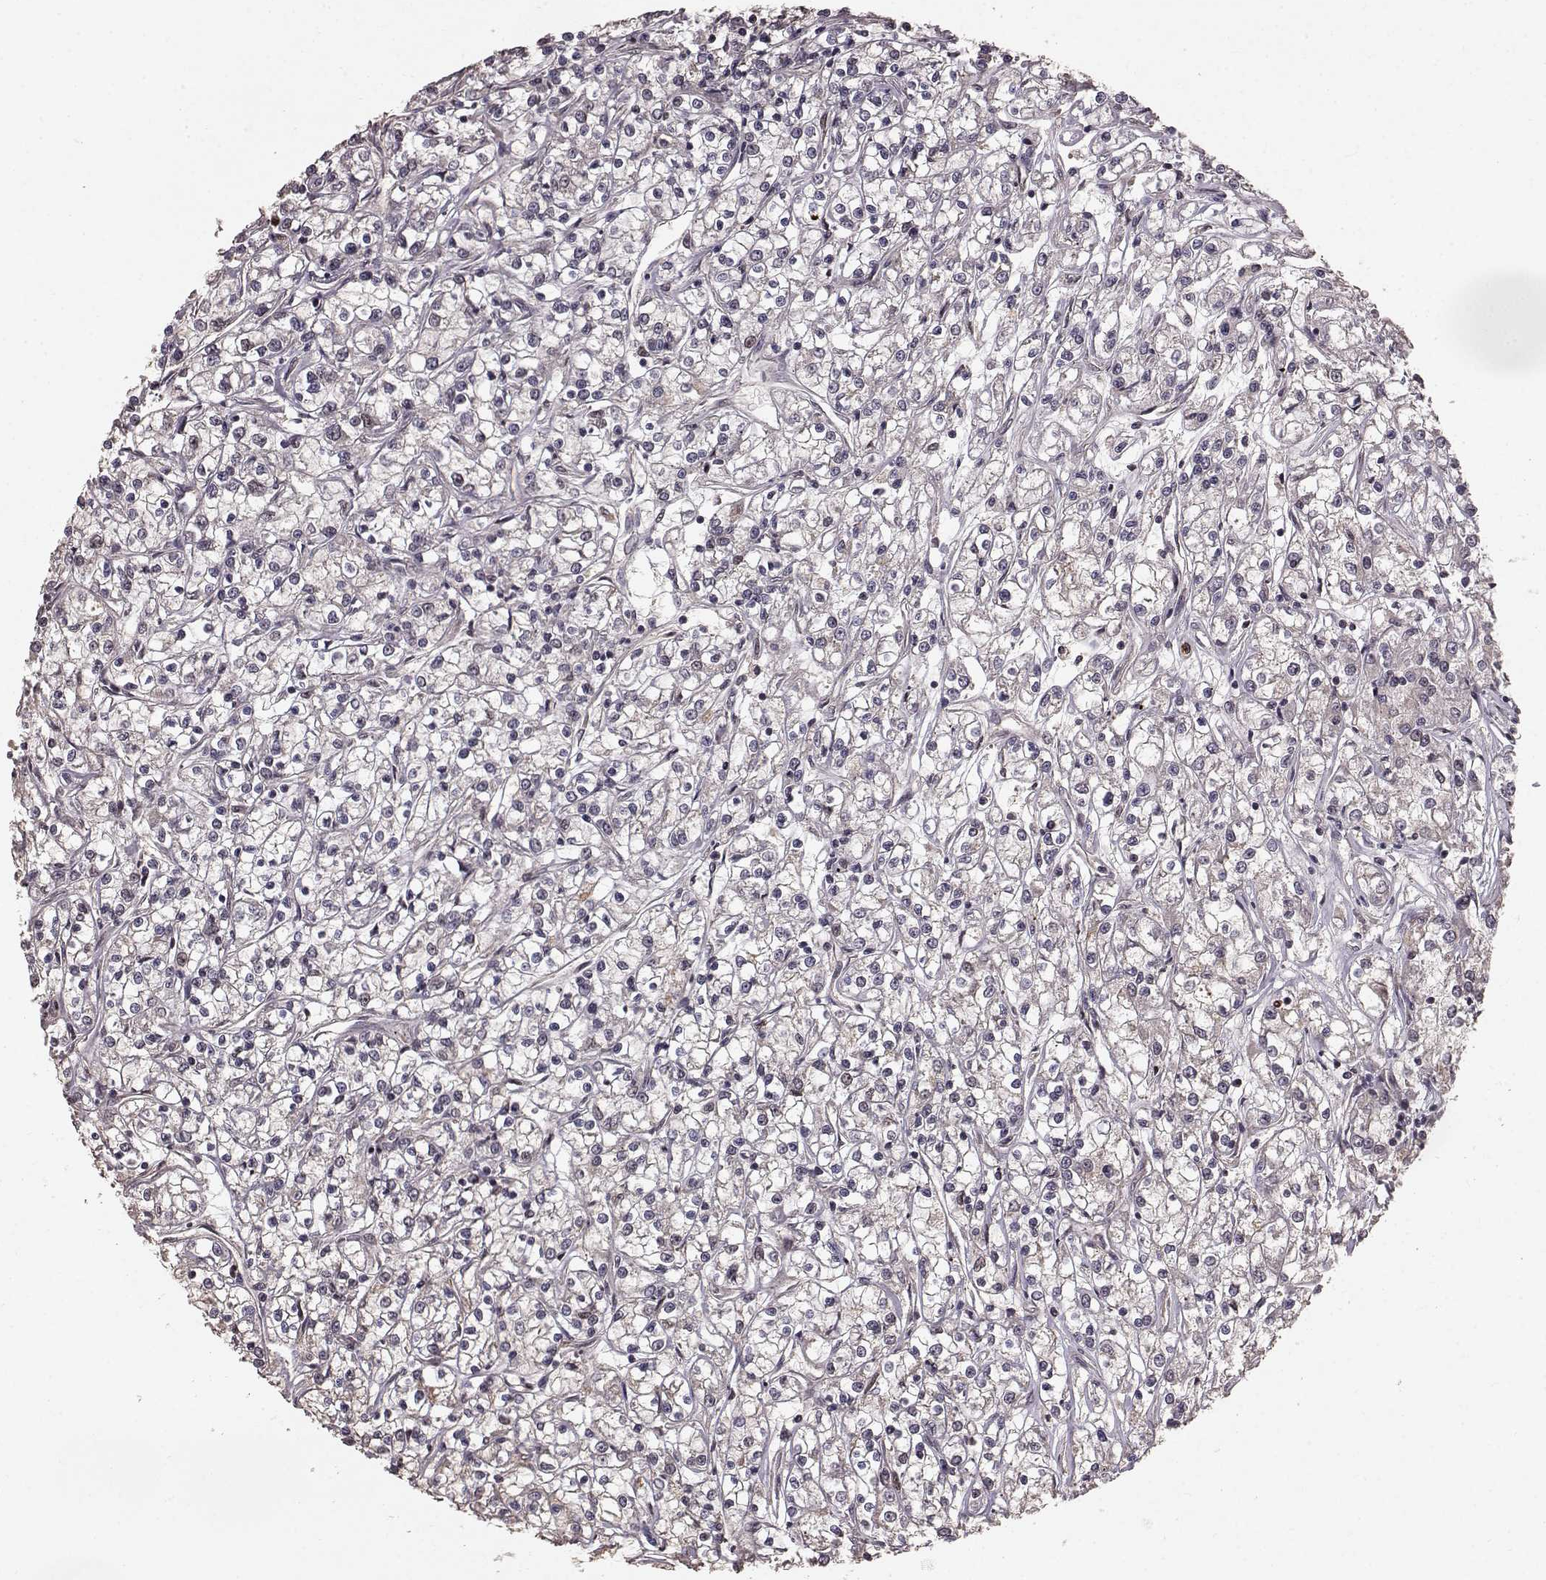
{"staining": {"intensity": "negative", "quantity": "none", "location": "none"}, "tissue": "renal cancer", "cell_type": "Tumor cells", "image_type": "cancer", "snomed": [{"axis": "morphology", "description": "Adenocarcinoma, NOS"}, {"axis": "topography", "description": "Kidney"}], "caption": "There is no significant staining in tumor cells of renal cancer (adenocarcinoma). (Stains: DAB immunohistochemistry with hematoxylin counter stain, Microscopy: brightfield microscopy at high magnification).", "gene": "USP15", "patient": {"sex": "female", "age": 59}}